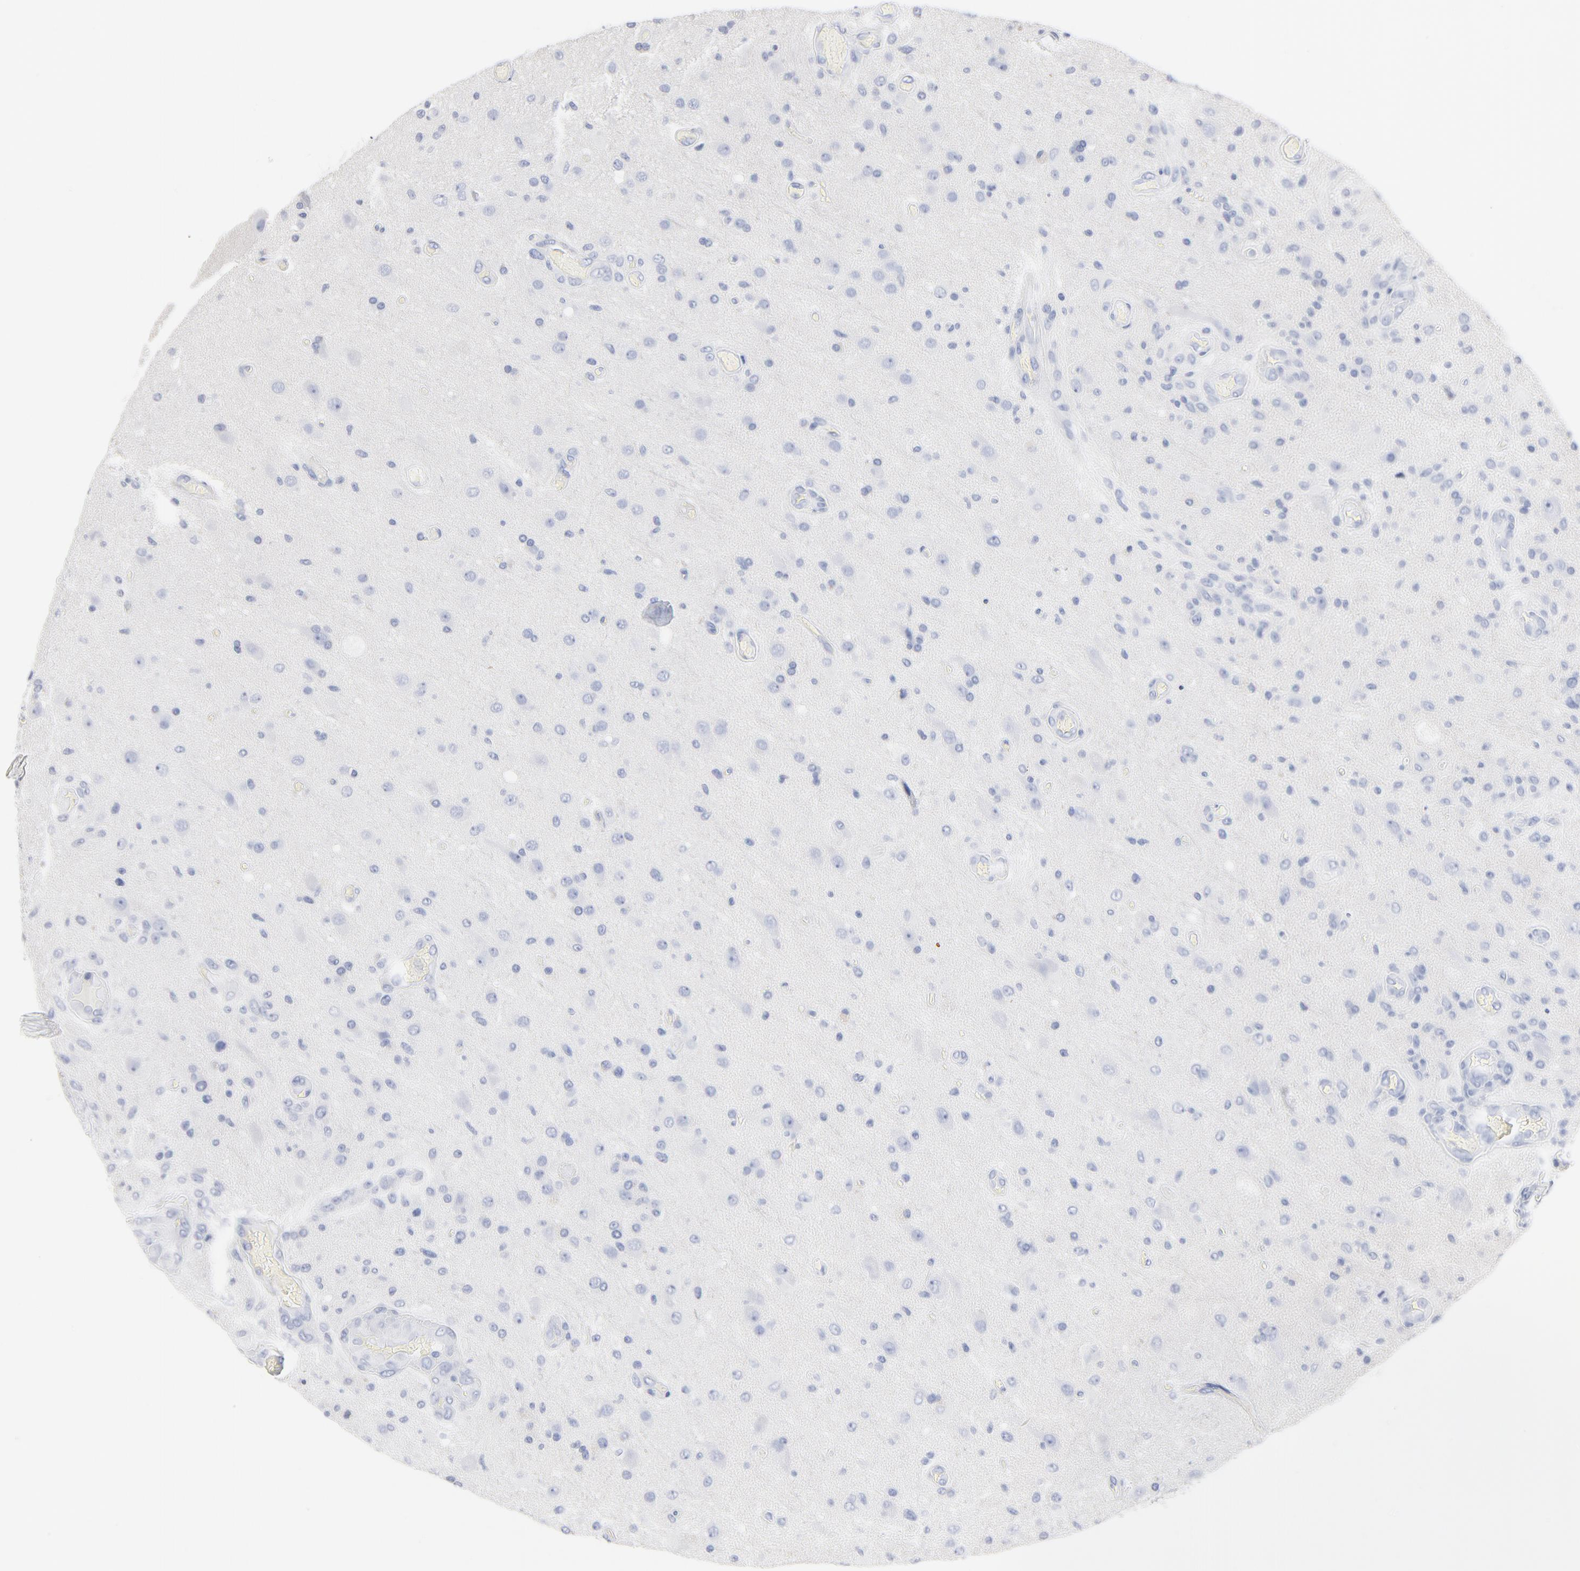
{"staining": {"intensity": "negative", "quantity": "none", "location": "none"}, "tissue": "glioma", "cell_type": "Tumor cells", "image_type": "cancer", "snomed": [{"axis": "morphology", "description": "Normal tissue, NOS"}, {"axis": "morphology", "description": "Glioma, malignant, High grade"}, {"axis": "topography", "description": "Cerebral cortex"}], "caption": "Glioma was stained to show a protein in brown. There is no significant staining in tumor cells.", "gene": "AGTR1", "patient": {"sex": "male", "age": 77}}